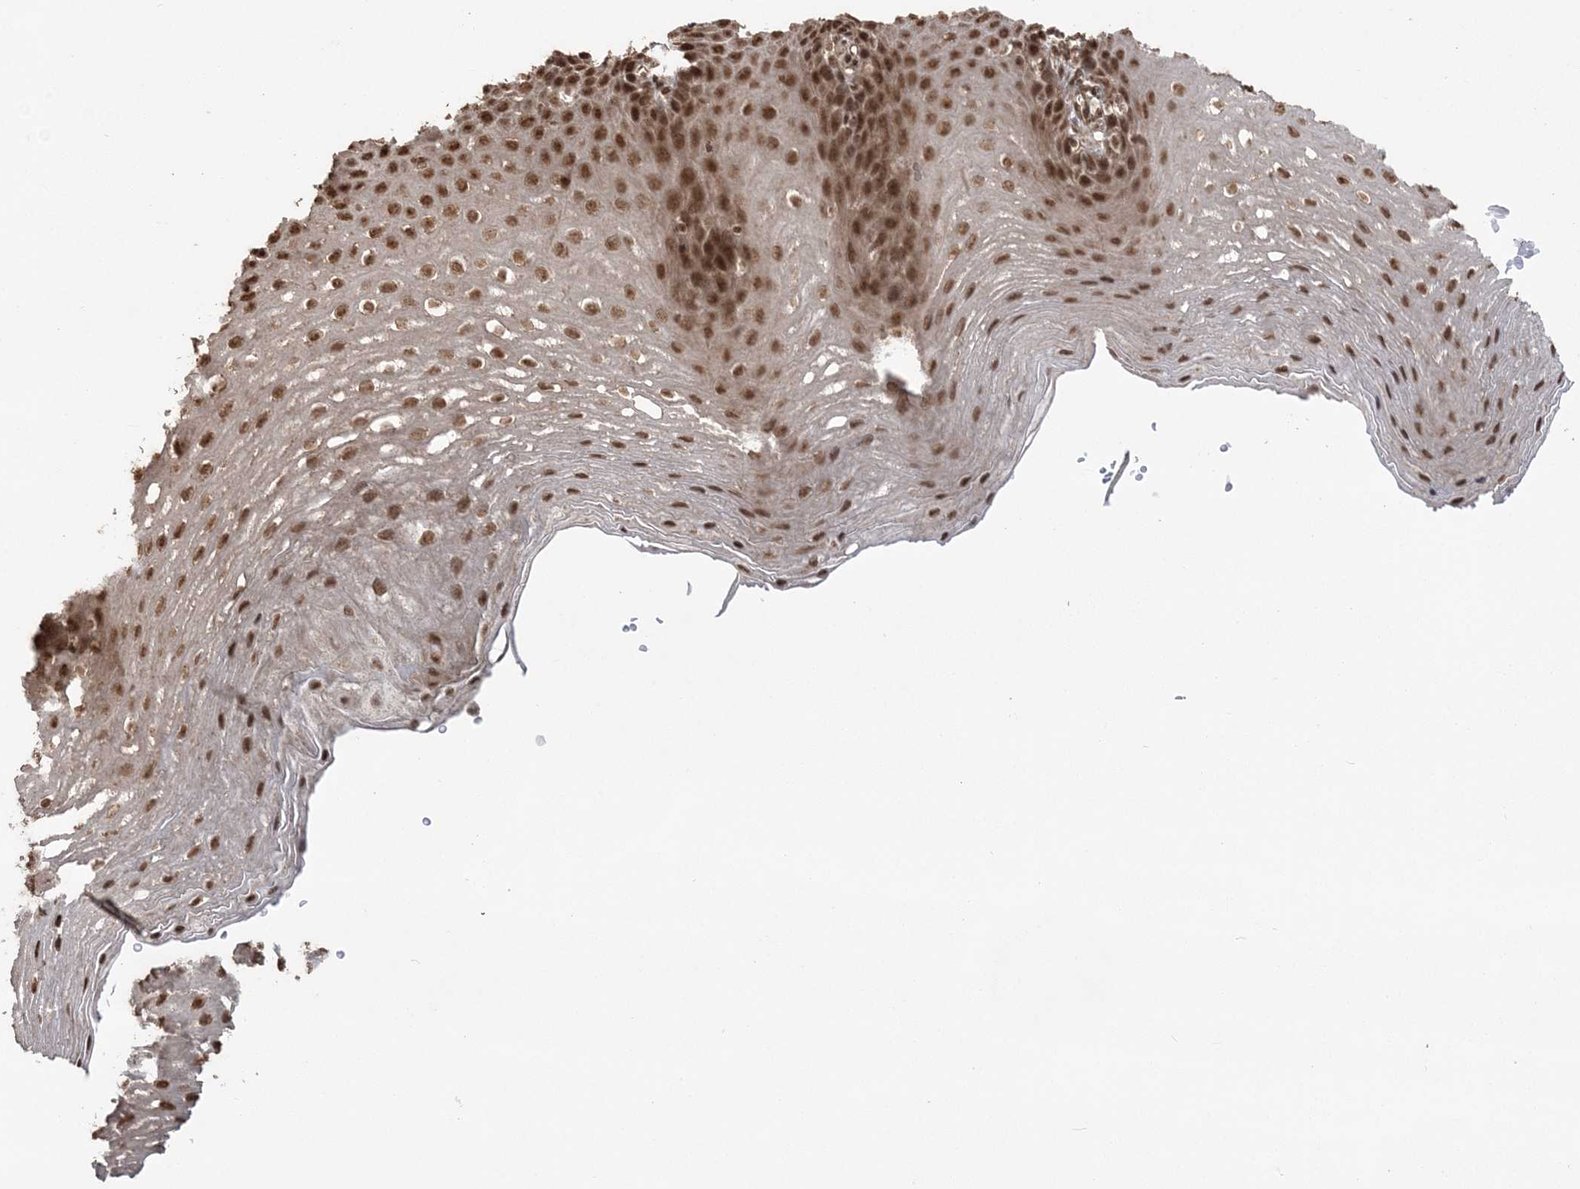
{"staining": {"intensity": "strong", "quantity": ">75%", "location": "nuclear"}, "tissue": "esophagus", "cell_type": "Squamous epithelial cells", "image_type": "normal", "snomed": [{"axis": "morphology", "description": "Normal tissue, NOS"}, {"axis": "topography", "description": "Esophagus"}], "caption": "Brown immunohistochemical staining in normal esophagus demonstrates strong nuclear expression in about >75% of squamous epithelial cells. Ihc stains the protein in brown and the nuclei are stained blue.", "gene": "ZNF839", "patient": {"sex": "female", "age": 66}}